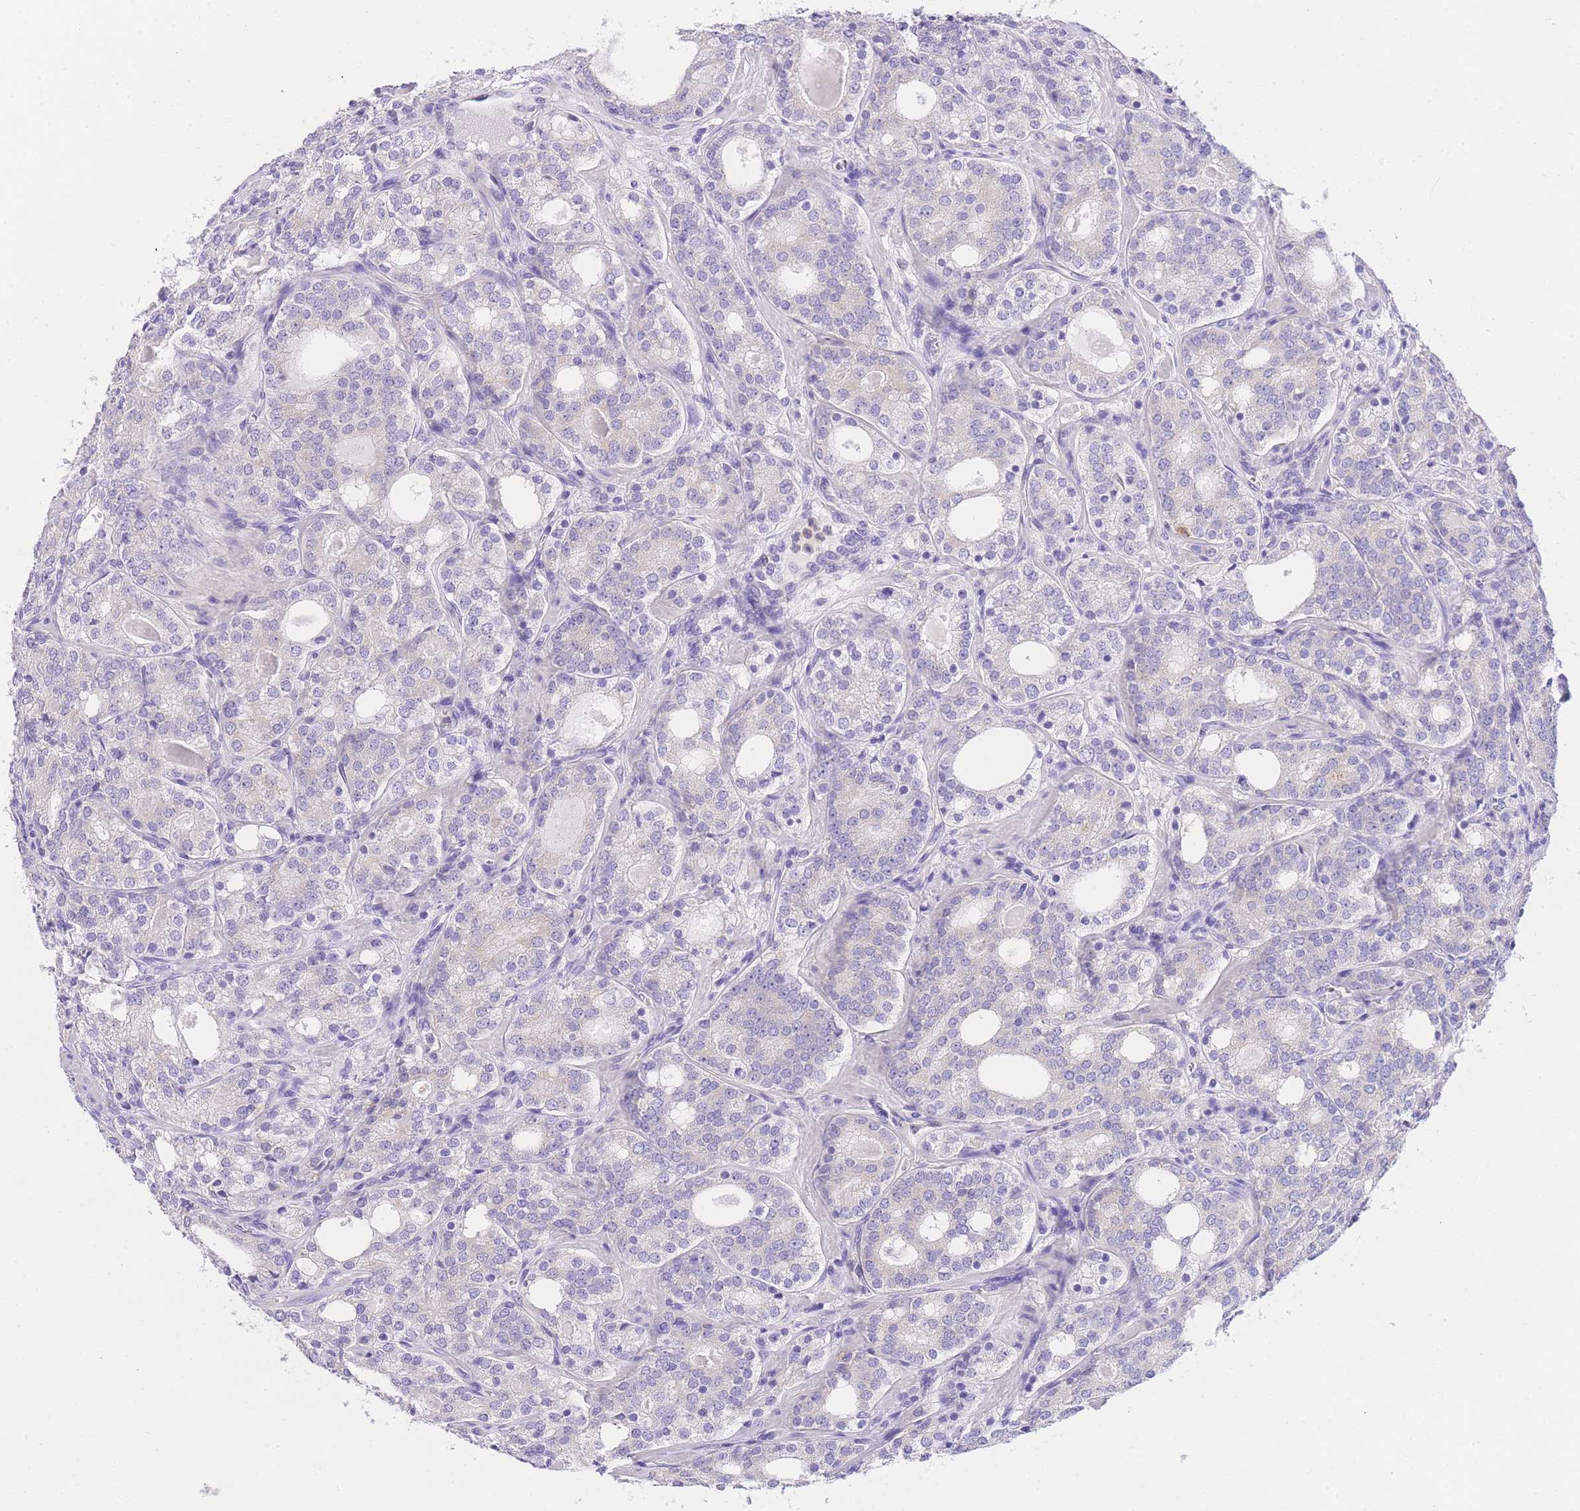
{"staining": {"intensity": "negative", "quantity": "none", "location": "none"}, "tissue": "prostate cancer", "cell_type": "Tumor cells", "image_type": "cancer", "snomed": [{"axis": "morphology", "description": "Adenocarcinoma, High grade"}, {"axis": "topography", "description": "Prostate"}], "caption": "IHC histopathology image of neoplastic tissue: human prostate adenocarcinoma (high-grade) stained with DAB reveals no significant protein staining in tumor cells.", "gene": "EPN2", "patient": {"sex": "male", "age": 64}}